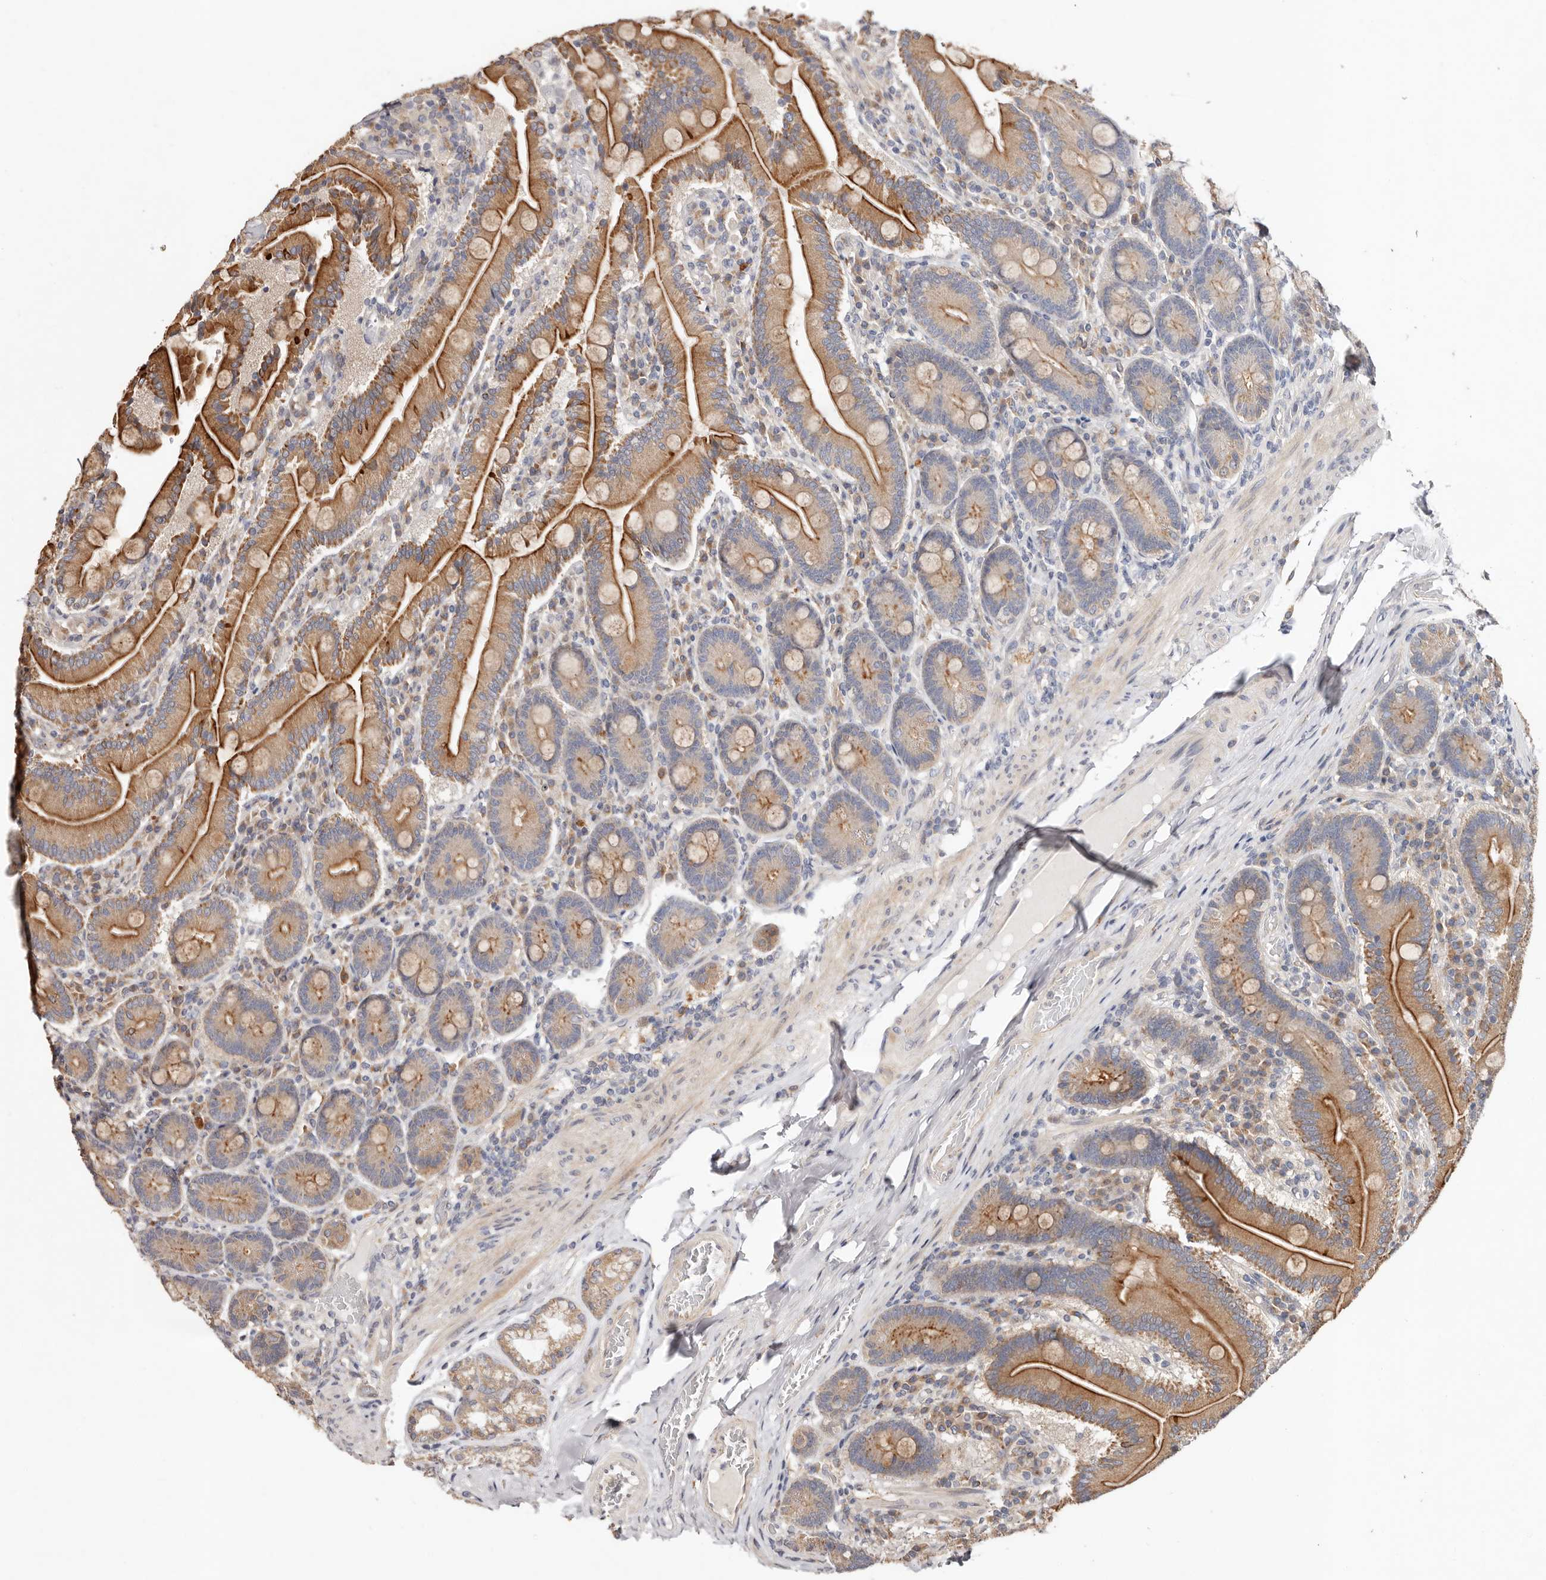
{"staining": {"intensity": "strong", "quantity": ">75%", "location": "cytoplasmic/membranous"}, "tissue": "duodenum", "cell_type": "Glandular cells", "image_type": "normal", "snomed": [{"axis": "morphology", "description": "Normal tissue, NOS"}, {"axis": "topography", "description": "Duodenum"}], "caption": "Immunohistochemistry (IHC) (DAB) staining of unremarkable human duodenum demonstrates strong cytoplasmic/membranous protein positivity in about >75% of glandular cells. (brown staining indicates protein expression, while blue staining denotes nuclei).", "gene": "USP33", "patient": {"sex": "female", "age": 62}}